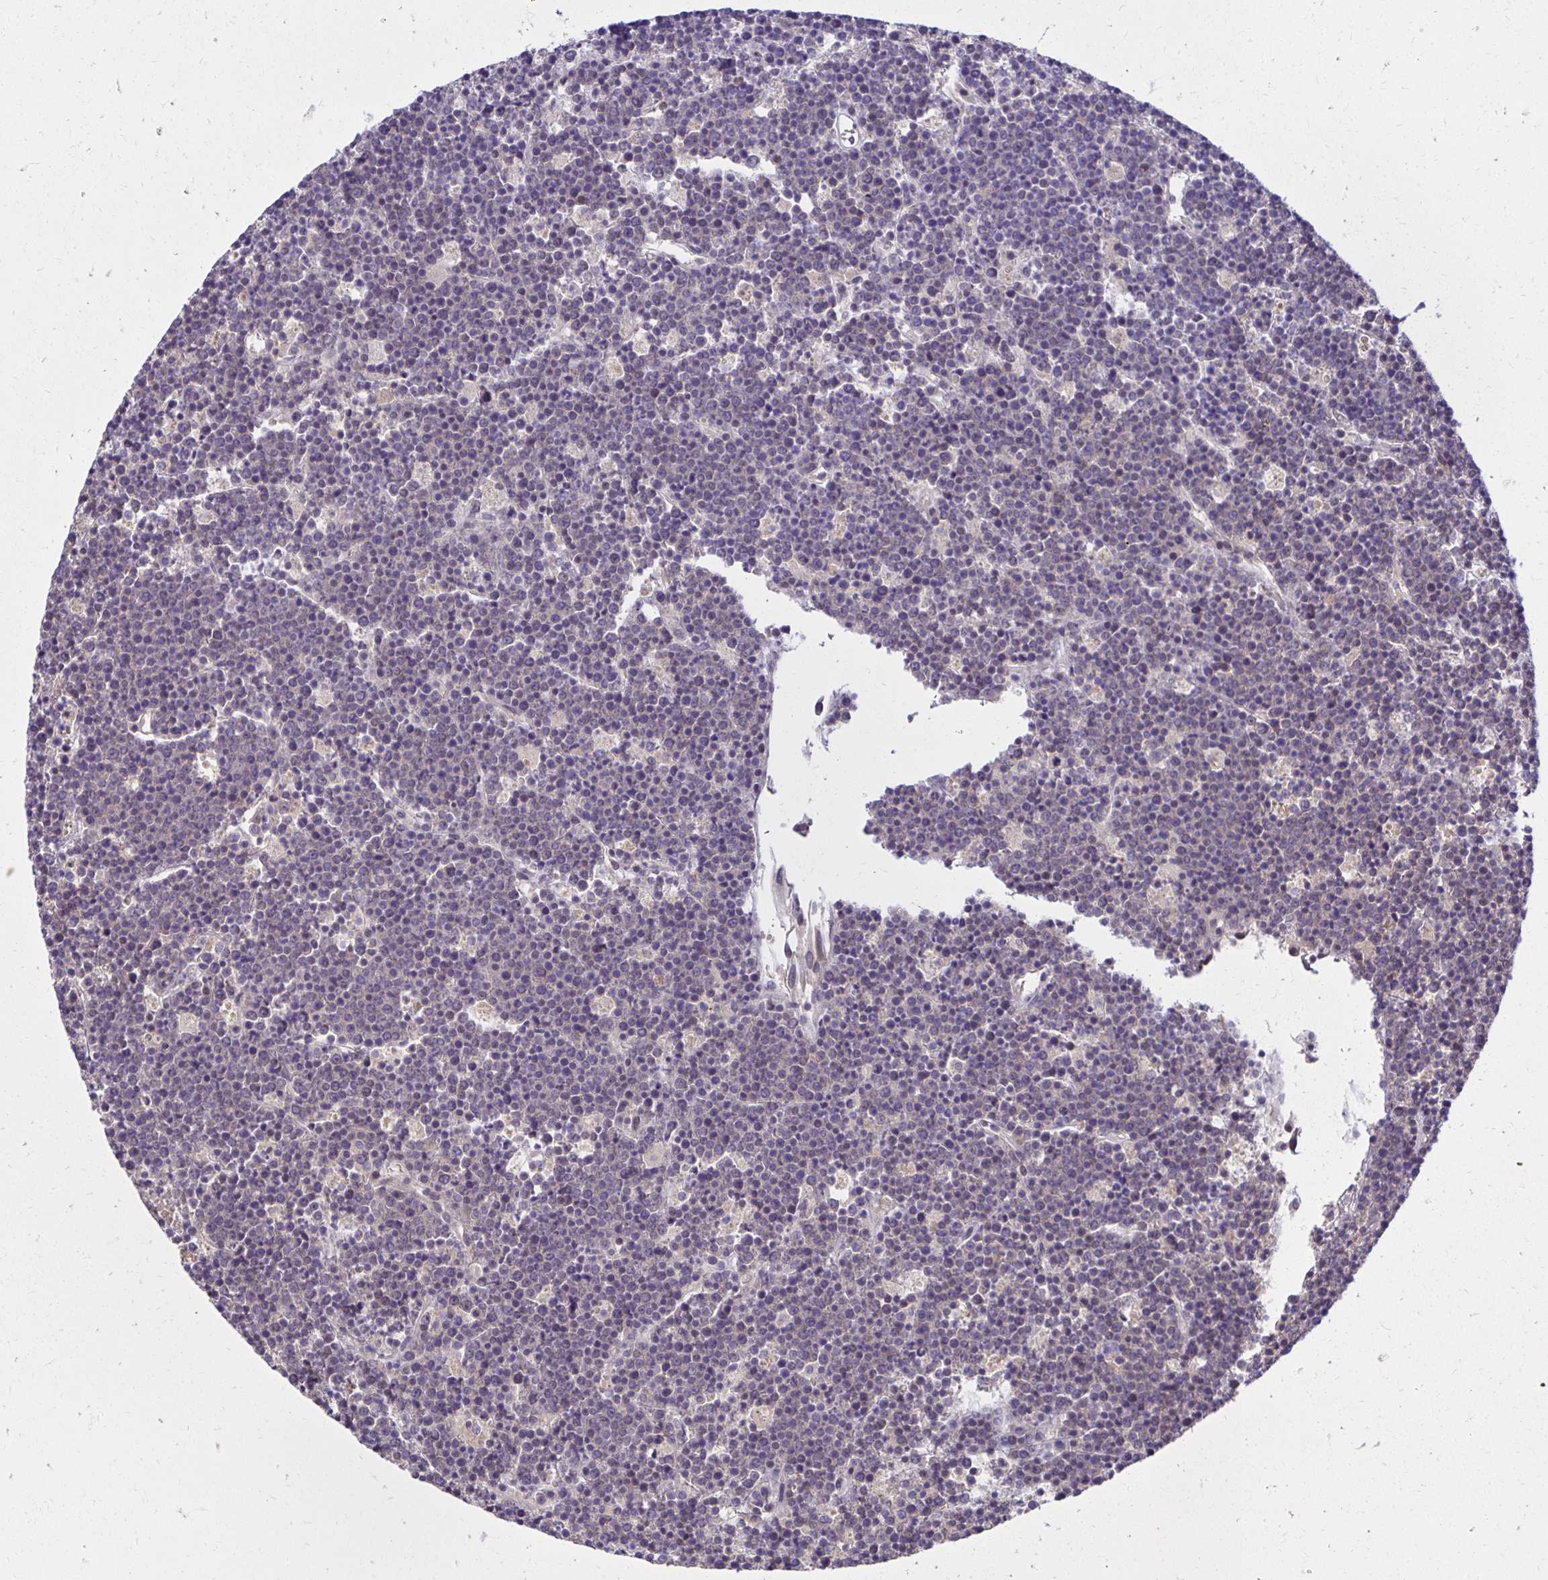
{"staining": {"intensity": "negative", "quantity": "none", "location": "none"}, "tissue": "lymphoma", "cell_type": "Tumor cells", "image_type": "cancer", "snomed": [{"axis": "morphology", "description": "Malignant lymphoma, non-Hodgkin's type, High grade"}, {"axis": "topography", "description": "Ovary"}], "caption": "Immunohistochemical staining of human high-grade malignant lymphoma, non-Hodgkin's type exhibits no significant expression in tumor cells.", "gene": "MIEN1", "patient": {"sex": "female", "age": 56}}